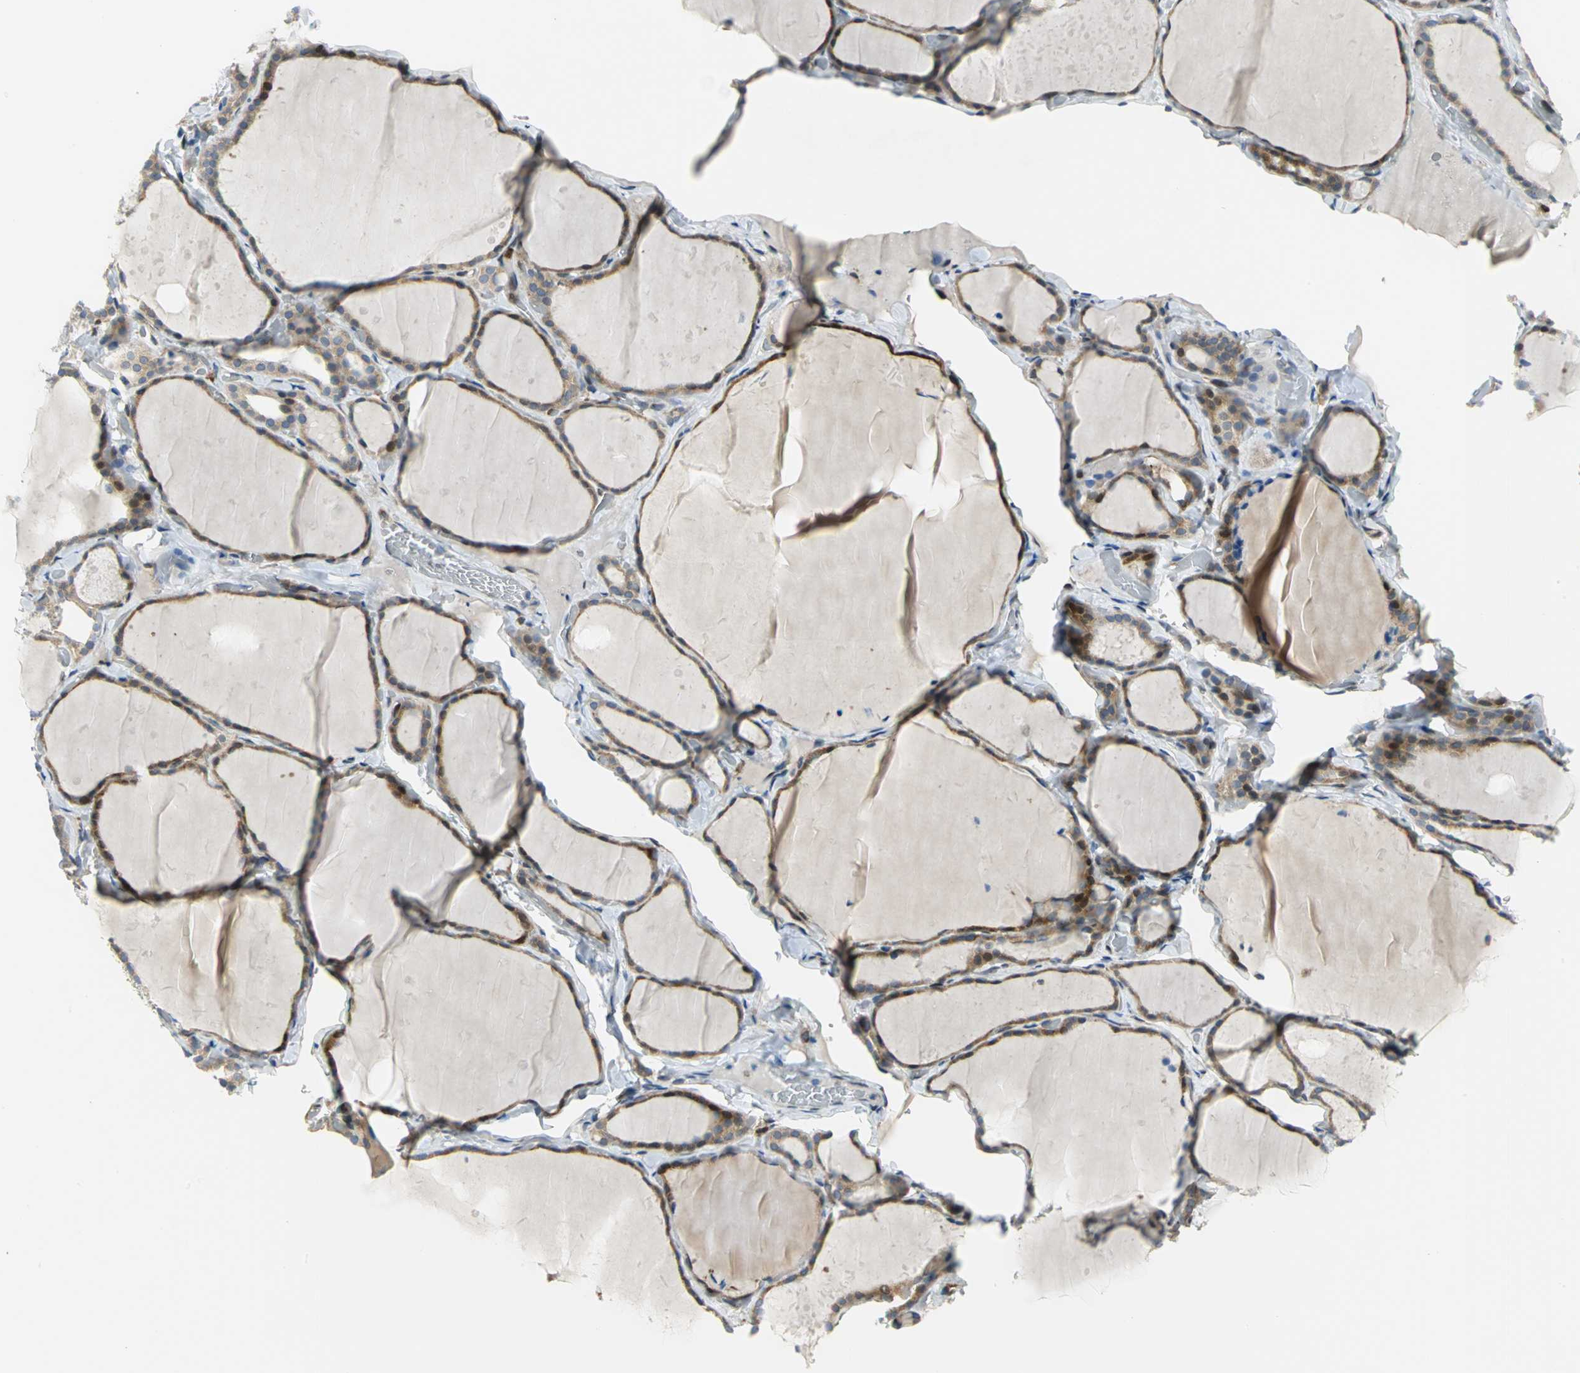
{"staining": {"intensity": "weak", "quantity": ">75%", "location": "cytoplasmic/membranous"}, "tissue": "thyroid gland", "cell_type": "Glandular cells", "image_type": "normal", "snomed": [{"axis": "morphology", "description": "Normal tissue, NOS"}, {"axis": "topography", "description": "Thyroid gland"}], "caption": "Protein expression by immunohistochemistry demonstrates weak cytoplasmic/membranous expression in approximately >75% of glandular cells in benign thyroid gland.", "gene": "YBX1", "patient": {"sex": "female", "age": 22}}